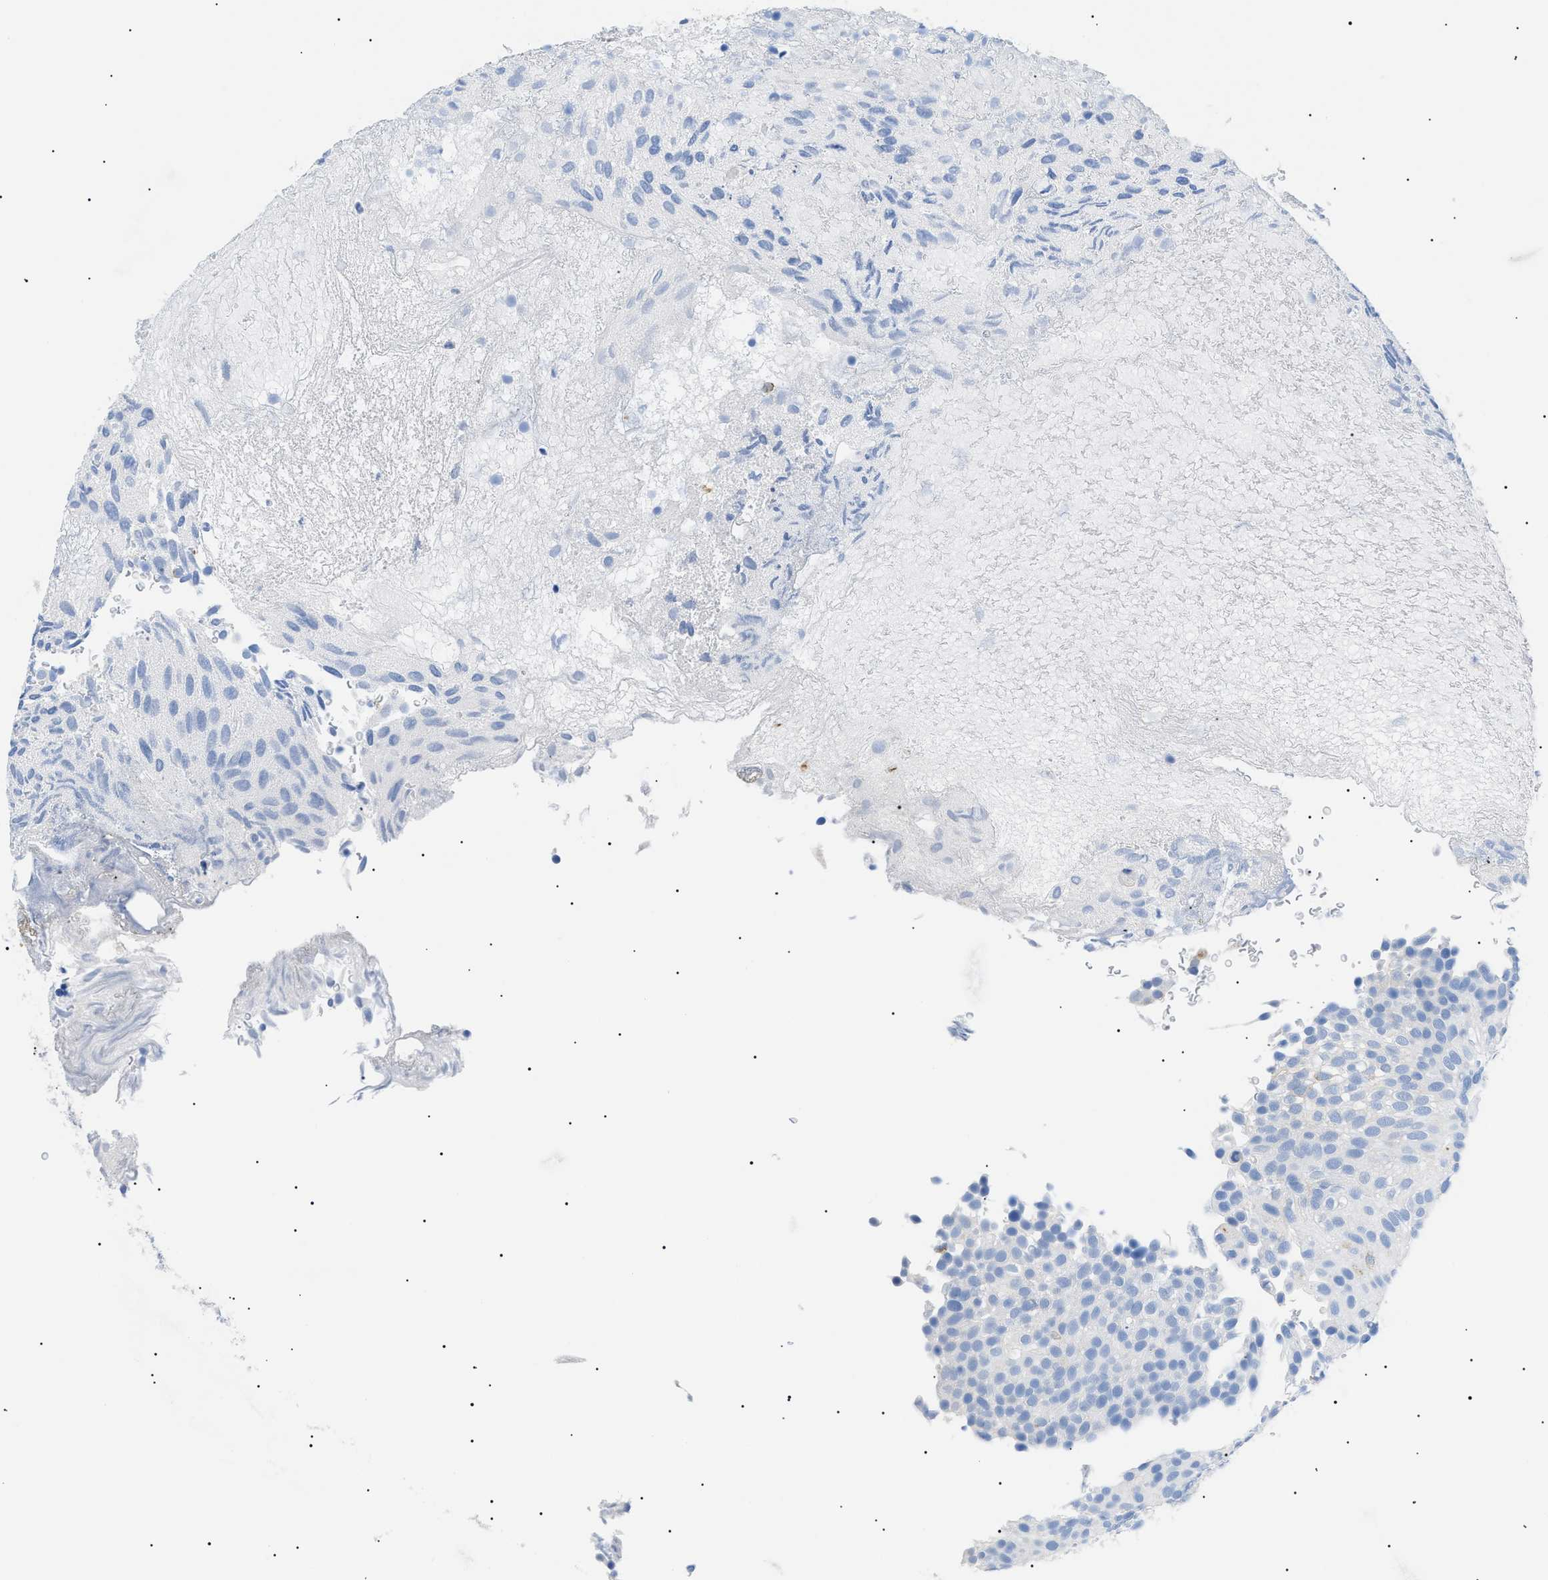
{"staining": {"intensity": "negative", "quantity": "none", "location": "none"}, "tissue": "urothelial cancer", "cell_type": "Tumor cells", "image_type": "cancer", "snomed": [{"axis": "morphology", "description": "Urothelial carcinoma, Low grade"}, {"axis": "topography", "description": "Urinary bladder"}], "caption": "Immunohistochemistry (IHC) of human low-grade urothelial carcinoma exhibits no staining in tumor cells.", "gene": "PODXL", "patient": {"sex": "male", "age": 78}}